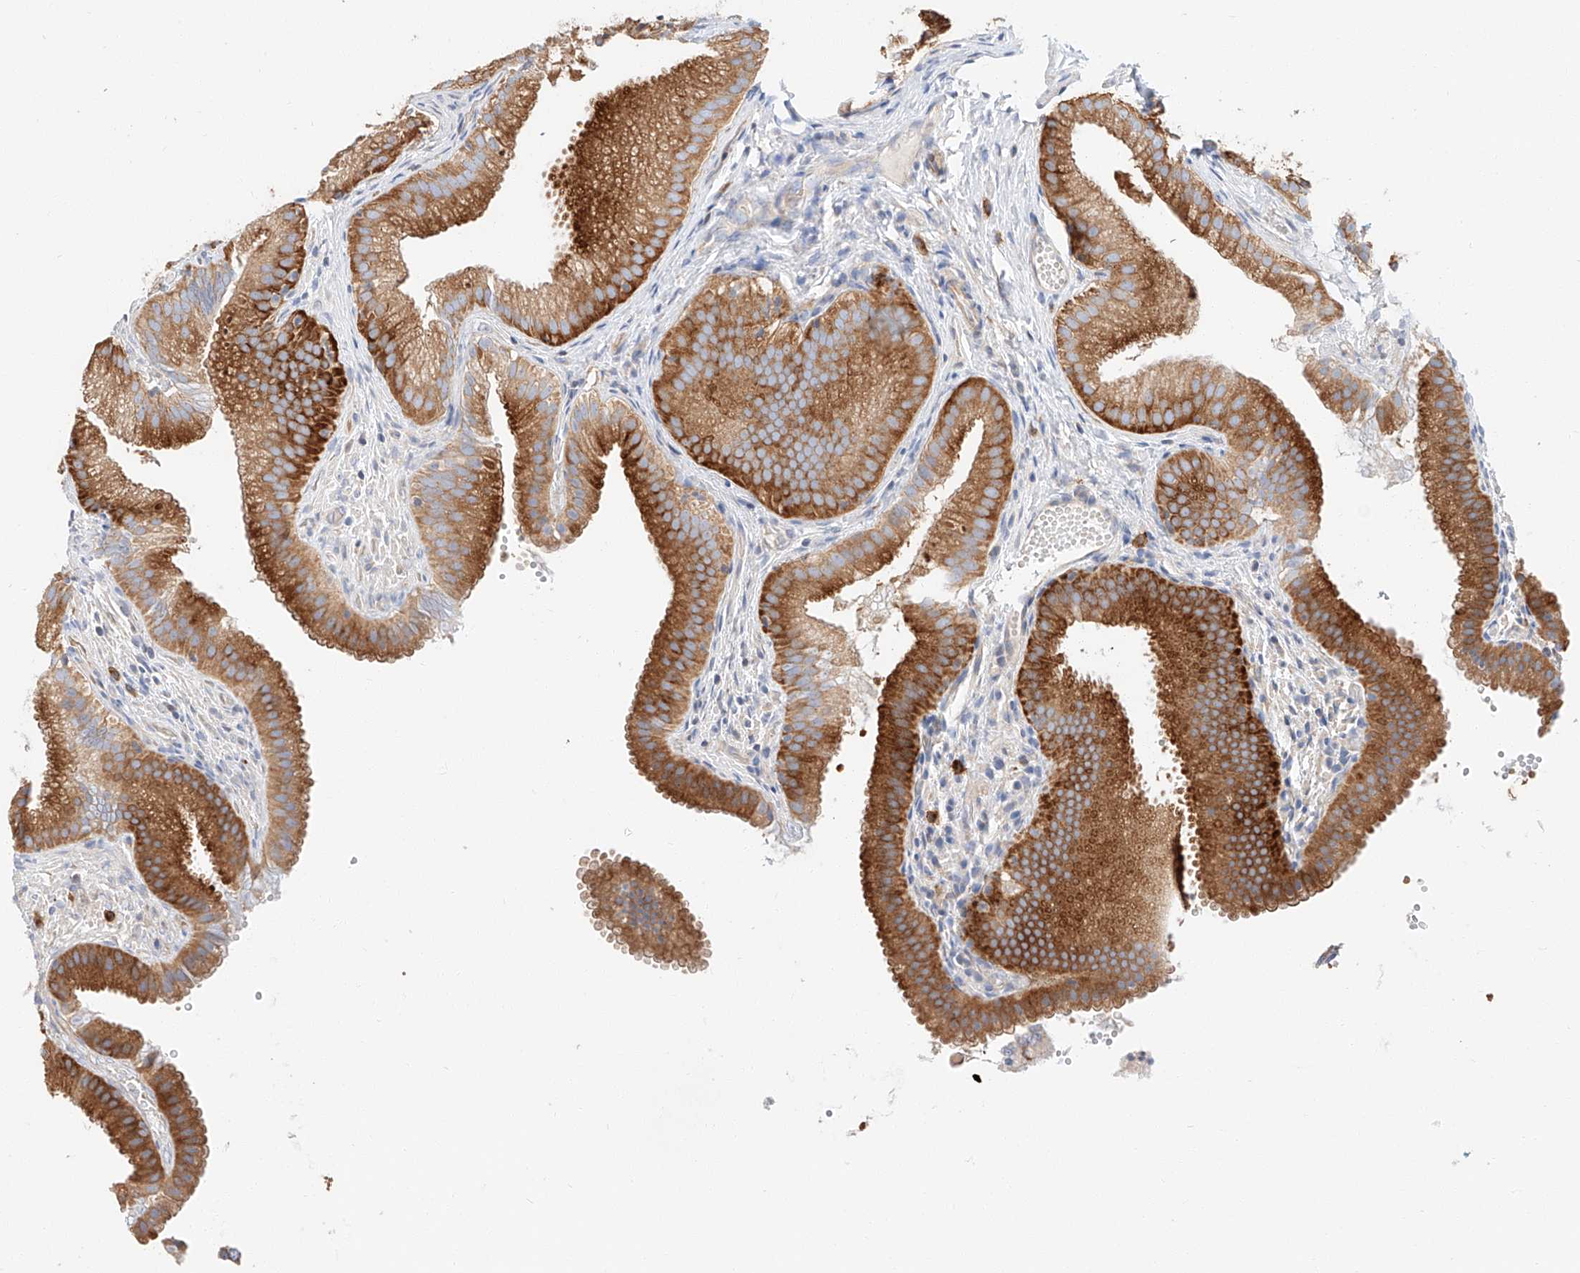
{"staining": {"intensity": "strong", "quantity": "25%-75%", "location": "cytoplasmic/membranous"}, "tissue": "gallbladder", "cell_type": "Glandular cells", "image_type": "normal", "snomed": [{"axis": "morphology", "description": "Normal tissue, NOS"}, {"axis": "topography", "description": "Gallbladder"}], "caption": "This micrograph exhibits benign gallbladder stained with immunohistochemistry to label a protein in brown. The cytoplasmic/membranous of glandular cells show strong positivity for the protein. Nuclei are counter-stained blue.", "gene": "GLMN", "patient": {"sex": "female", "age": 30}}